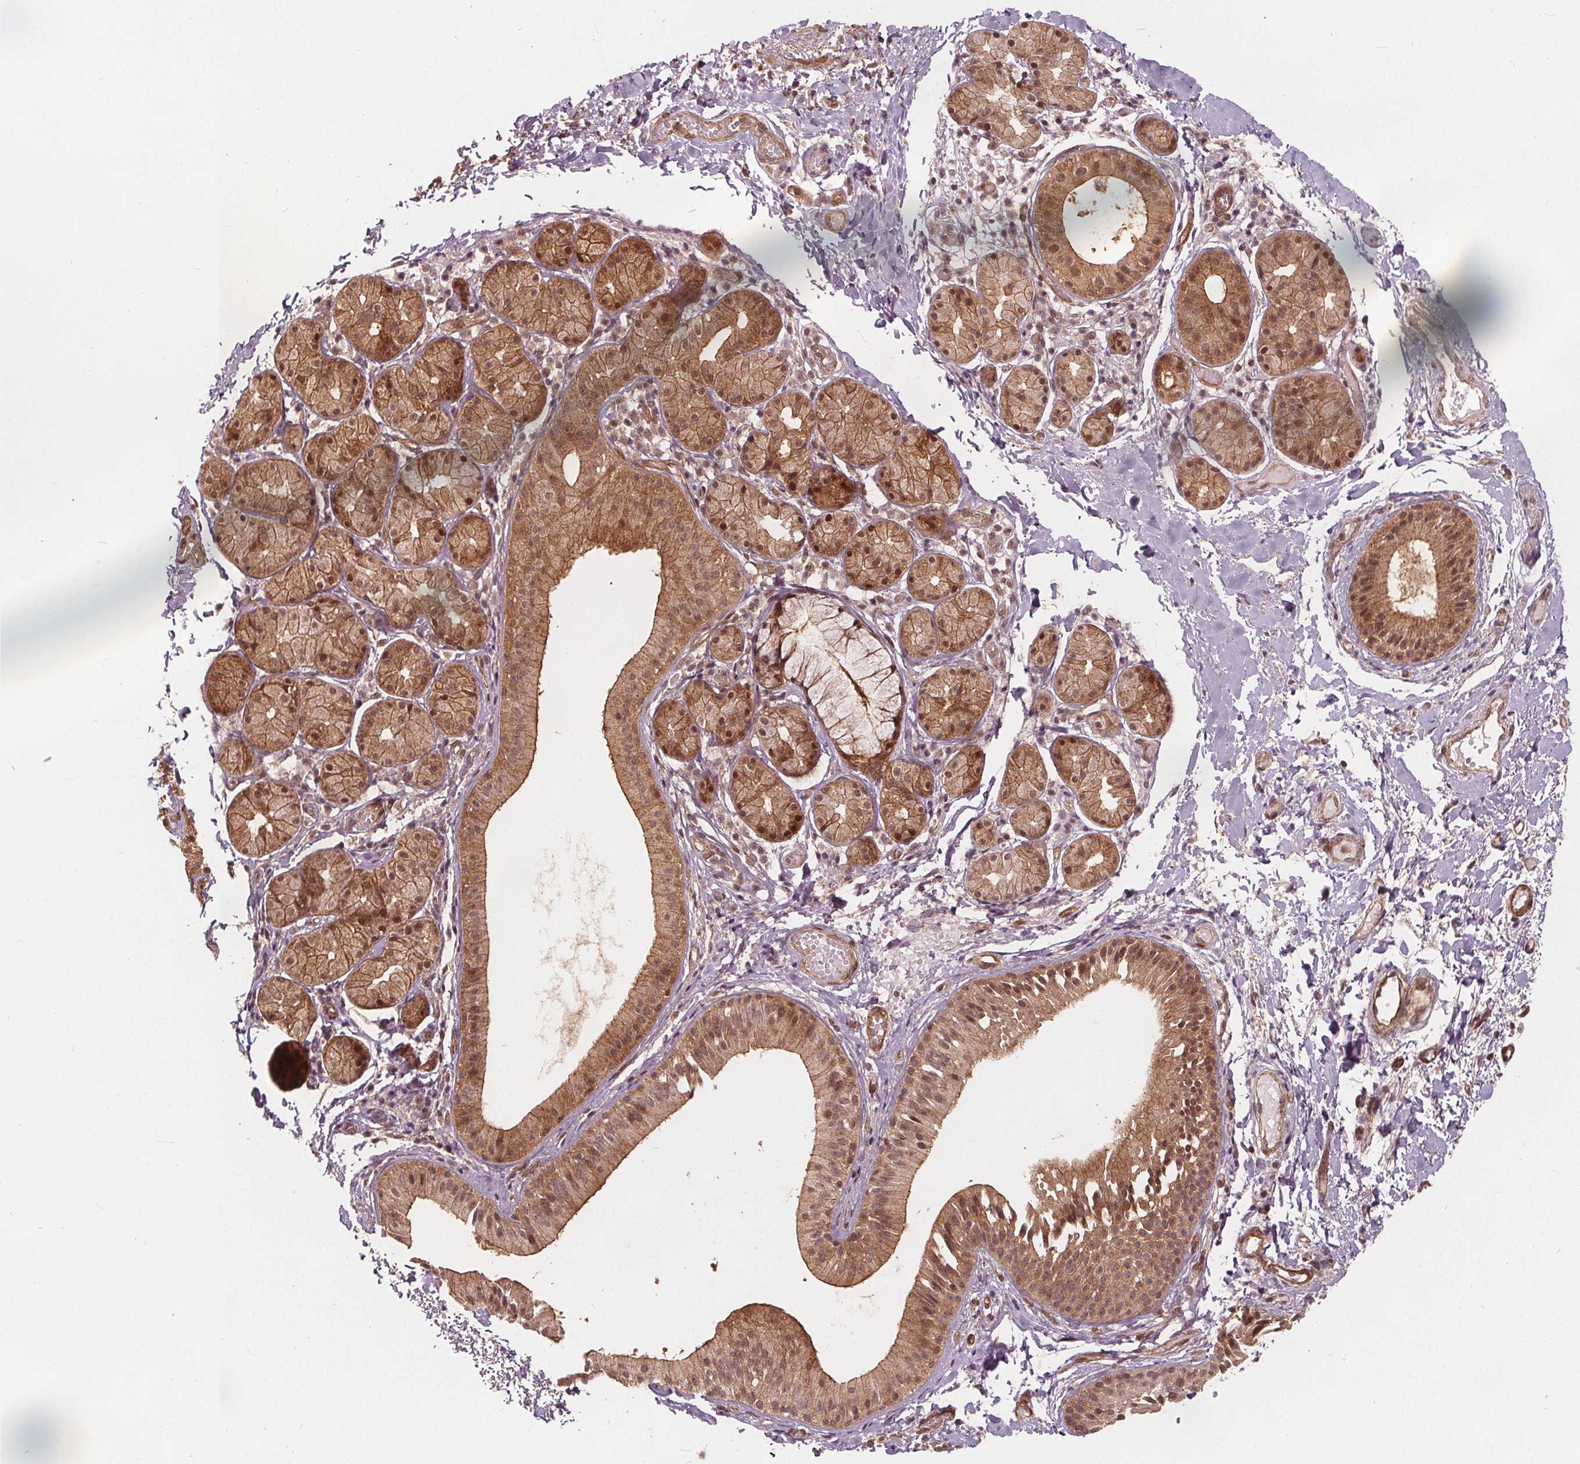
{"staining": {"intensity": "moderate", "quantity": ">75%", "location": "cytoplasmic/membranous,nuclear"}, "tissue": "nasopharynx", "cell_type": "Respiratory epithelial cells", "image_type": "normal", "snomed": [{"axis": "morphology", "description": "Normal tissue, NOS"}, {"axis": "morphology", "description": "Basal cell carcinoma"}, {"axis": "topography", "description": "Cartilage tissue"}, {"axis": "topography", "description": "Nasopharynx"}, {"axis": "topography", "description": "Oral tissue"}], "caption": "Immunohistochemistry (DAB (3,3'-diaminobenzidine)) staining of unremarkable nasopharynx shows moderate cytoplasmic/membranous,nuclear protein staining in about >75% of respiratory epithelial cells. (Stains: DAB in brown, nuclei in blue, Microscopy: brightfield microscopy at high magnification).", "gene": "PPP1CB", "patient": {"sex": "female", "age": 77}}